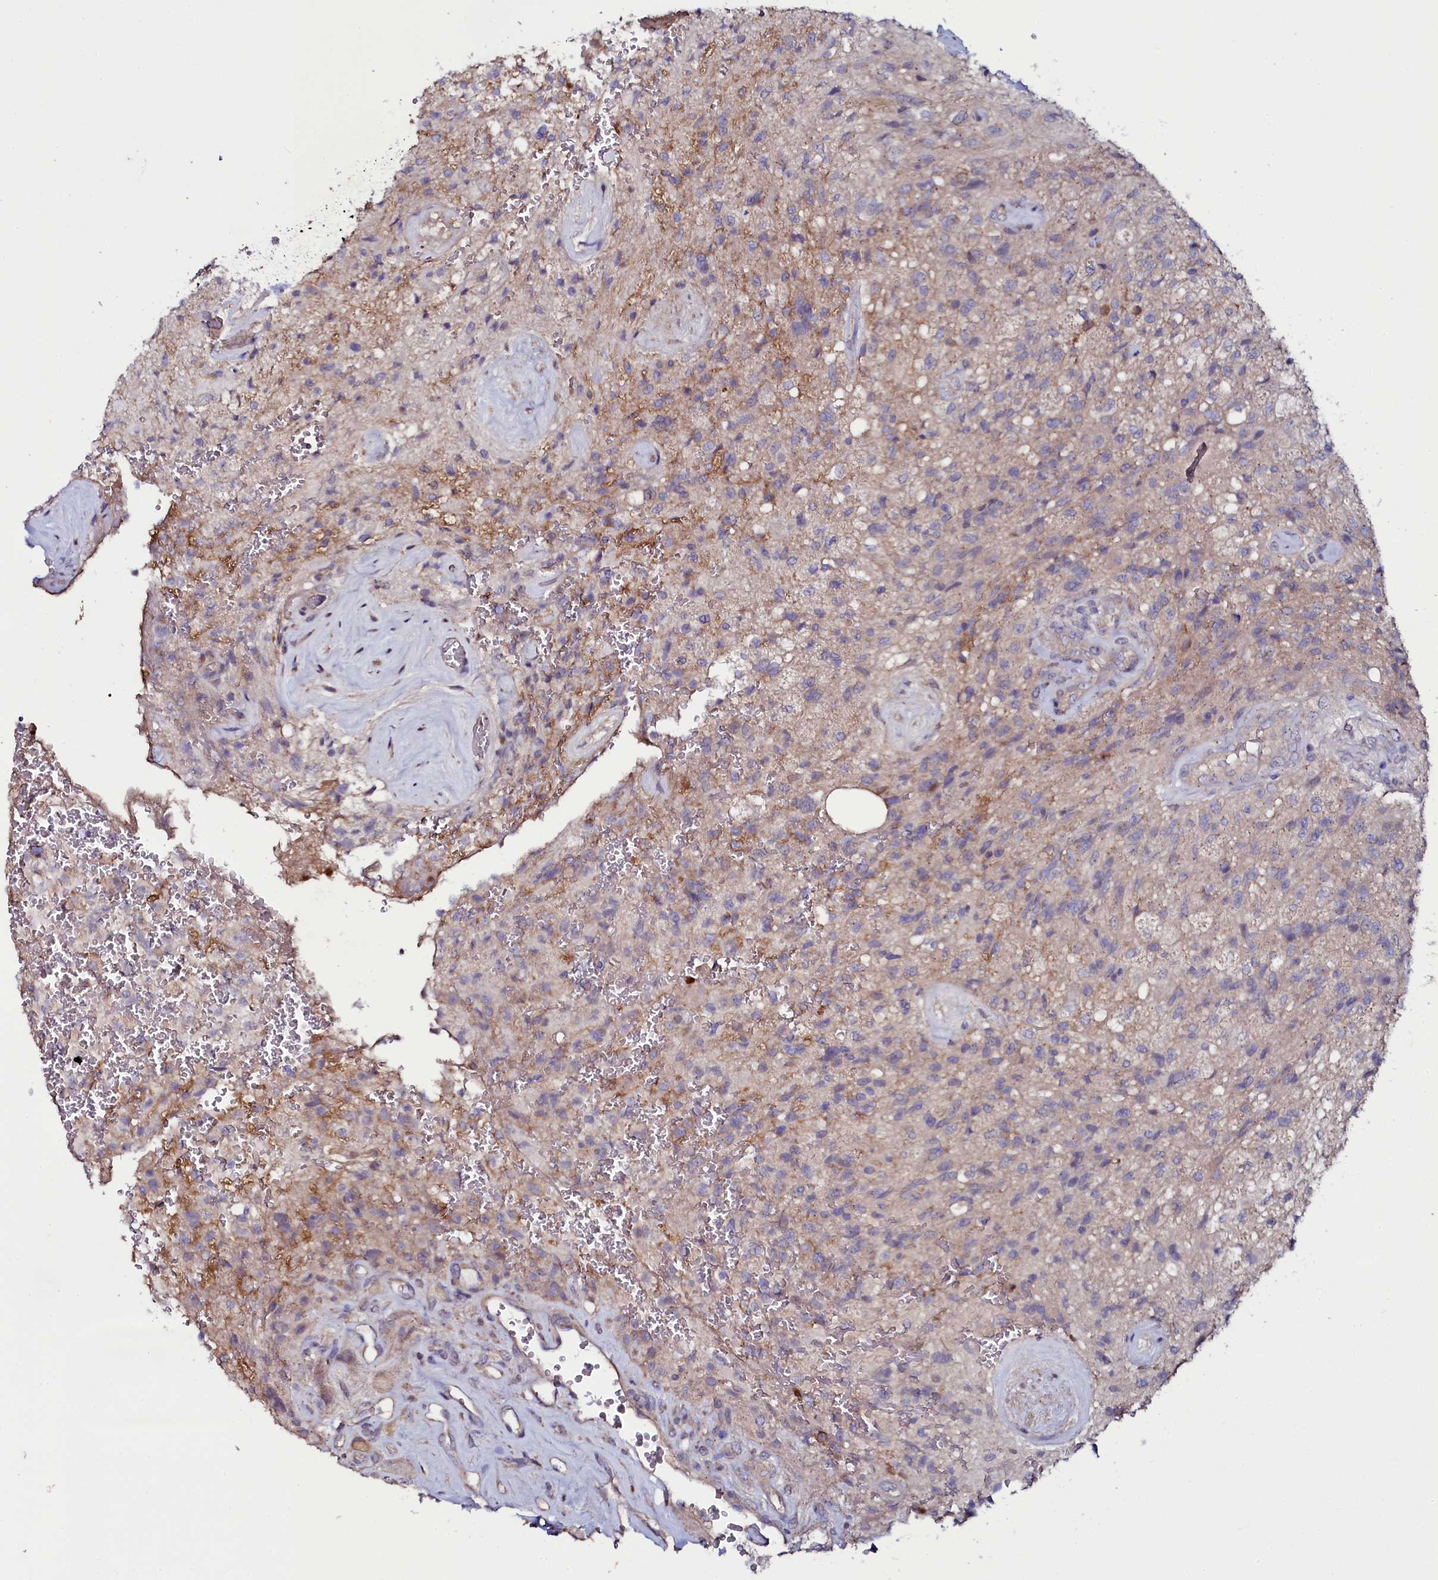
{"staining": {"intensity": "moderate", "quantity": "<25%", "location": "cytoplasmic/membranous"}, "tissue": "glioma", "cell_type": "Tumor cells", "image_type": "cancer", "snomed": [{"axis": "morphology", "description": "Glioma, malignant, High grade"}, {"axis": "topography", "description": "Brain"}], "caption": "Glioma tissue shows moderate cytoplasmic/membranous expression in approximately <25% of tumor cells, visualized by immunohistochemistry.", "gene": "USPL1", "patient": {"sex": "male", "age": 56}}